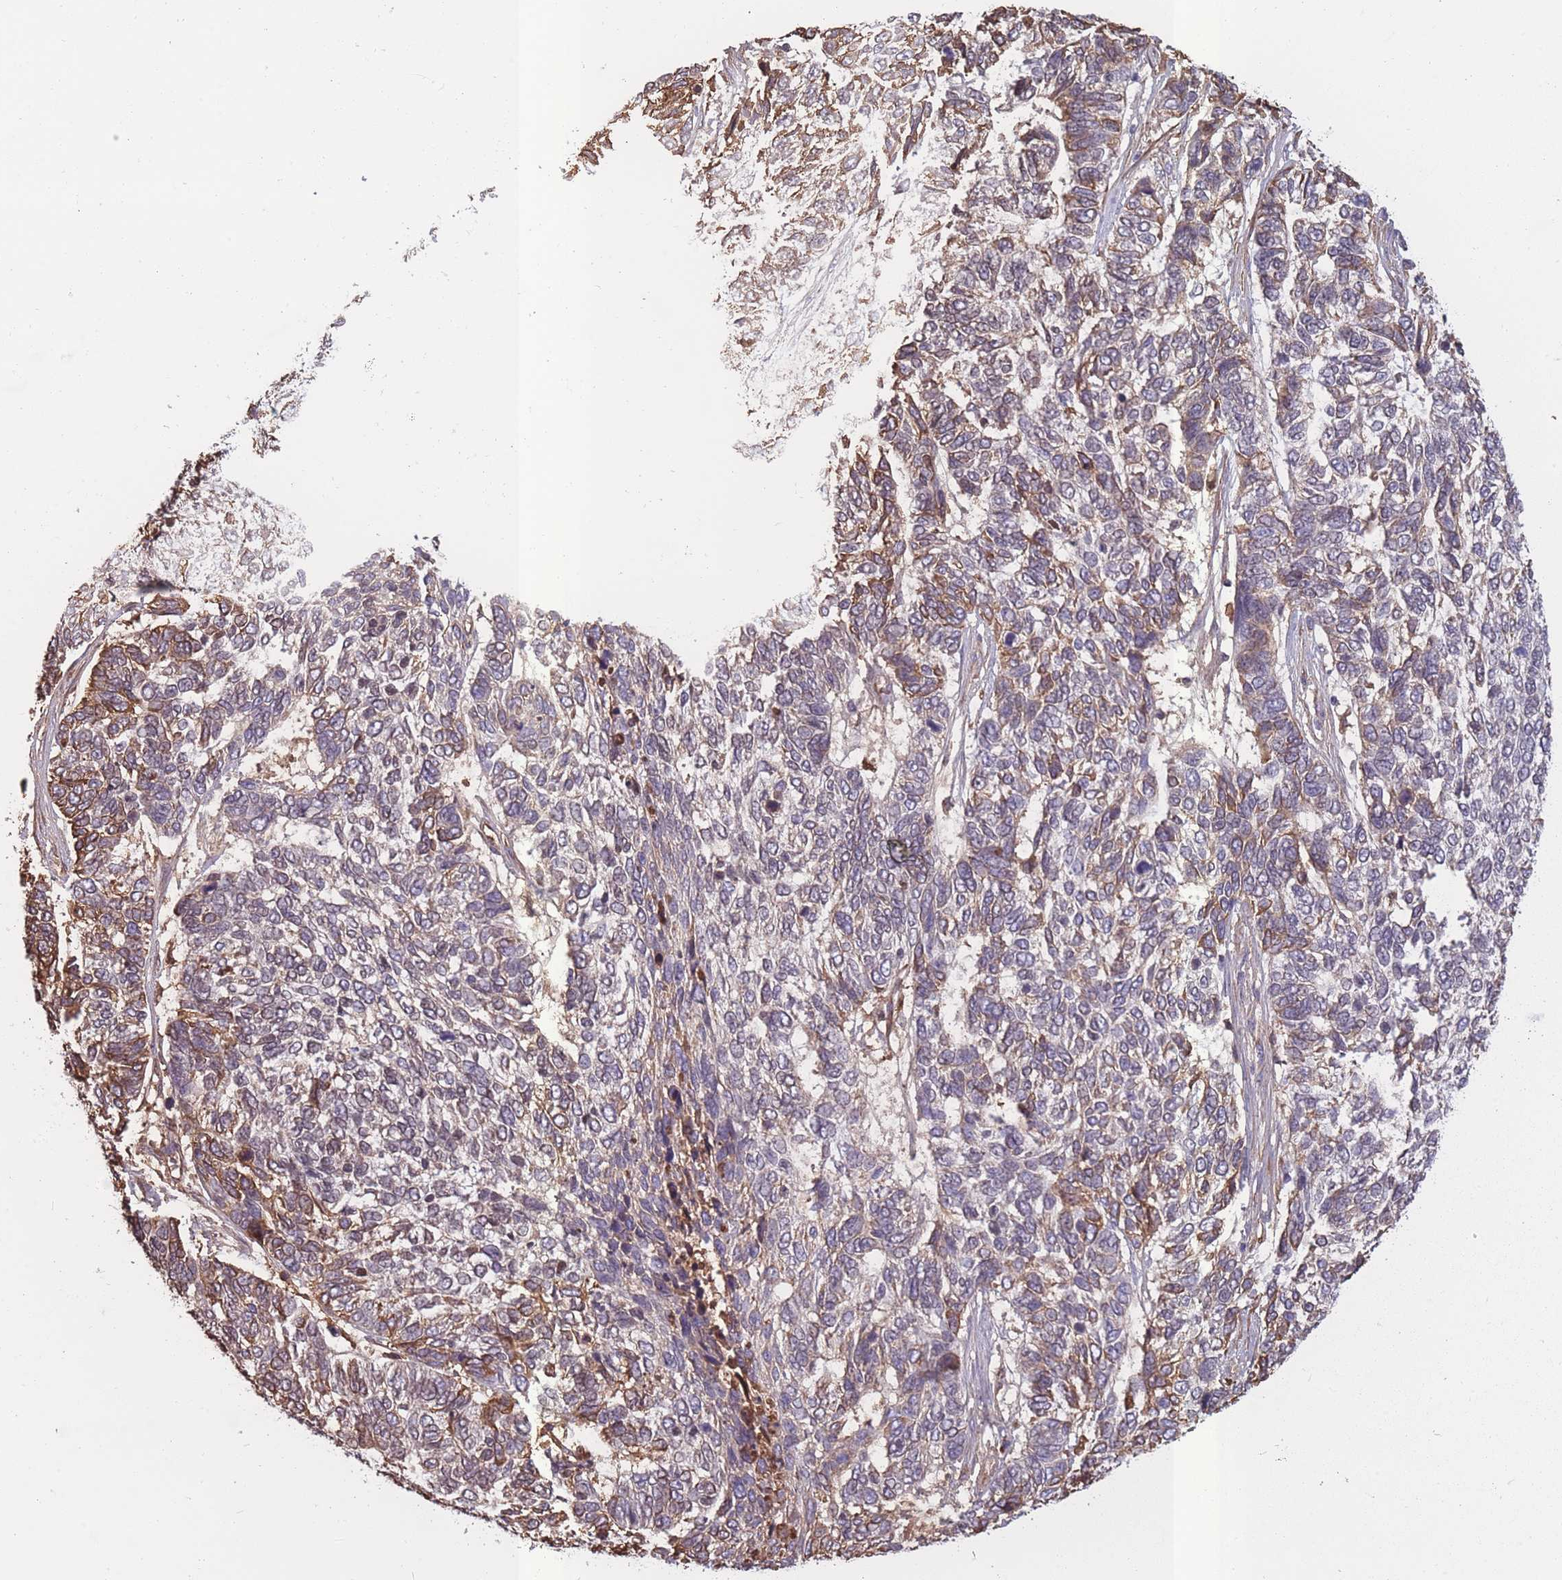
{"staining": {"intensity": "weak", "quantity": "25%-75%", "location": "cytoplasmic/membranous"}, "tissue": "skin cancer", "cell_type": "Tumor cells", "image_type": "cancer", "snomed": [{"axis": "morphology", "description": "Basal cell carcinoma"}, {"axis": "topography", "description": "Skin"}], "caption": "Immunohistochemistry (IHC) of skin cancer reveals low levels of weak cytoplasmic/membranous expression in about 25%-75% of tumor cells.", "gene": "KAT2A", "patient": {"sex": "female", "age": 65}}